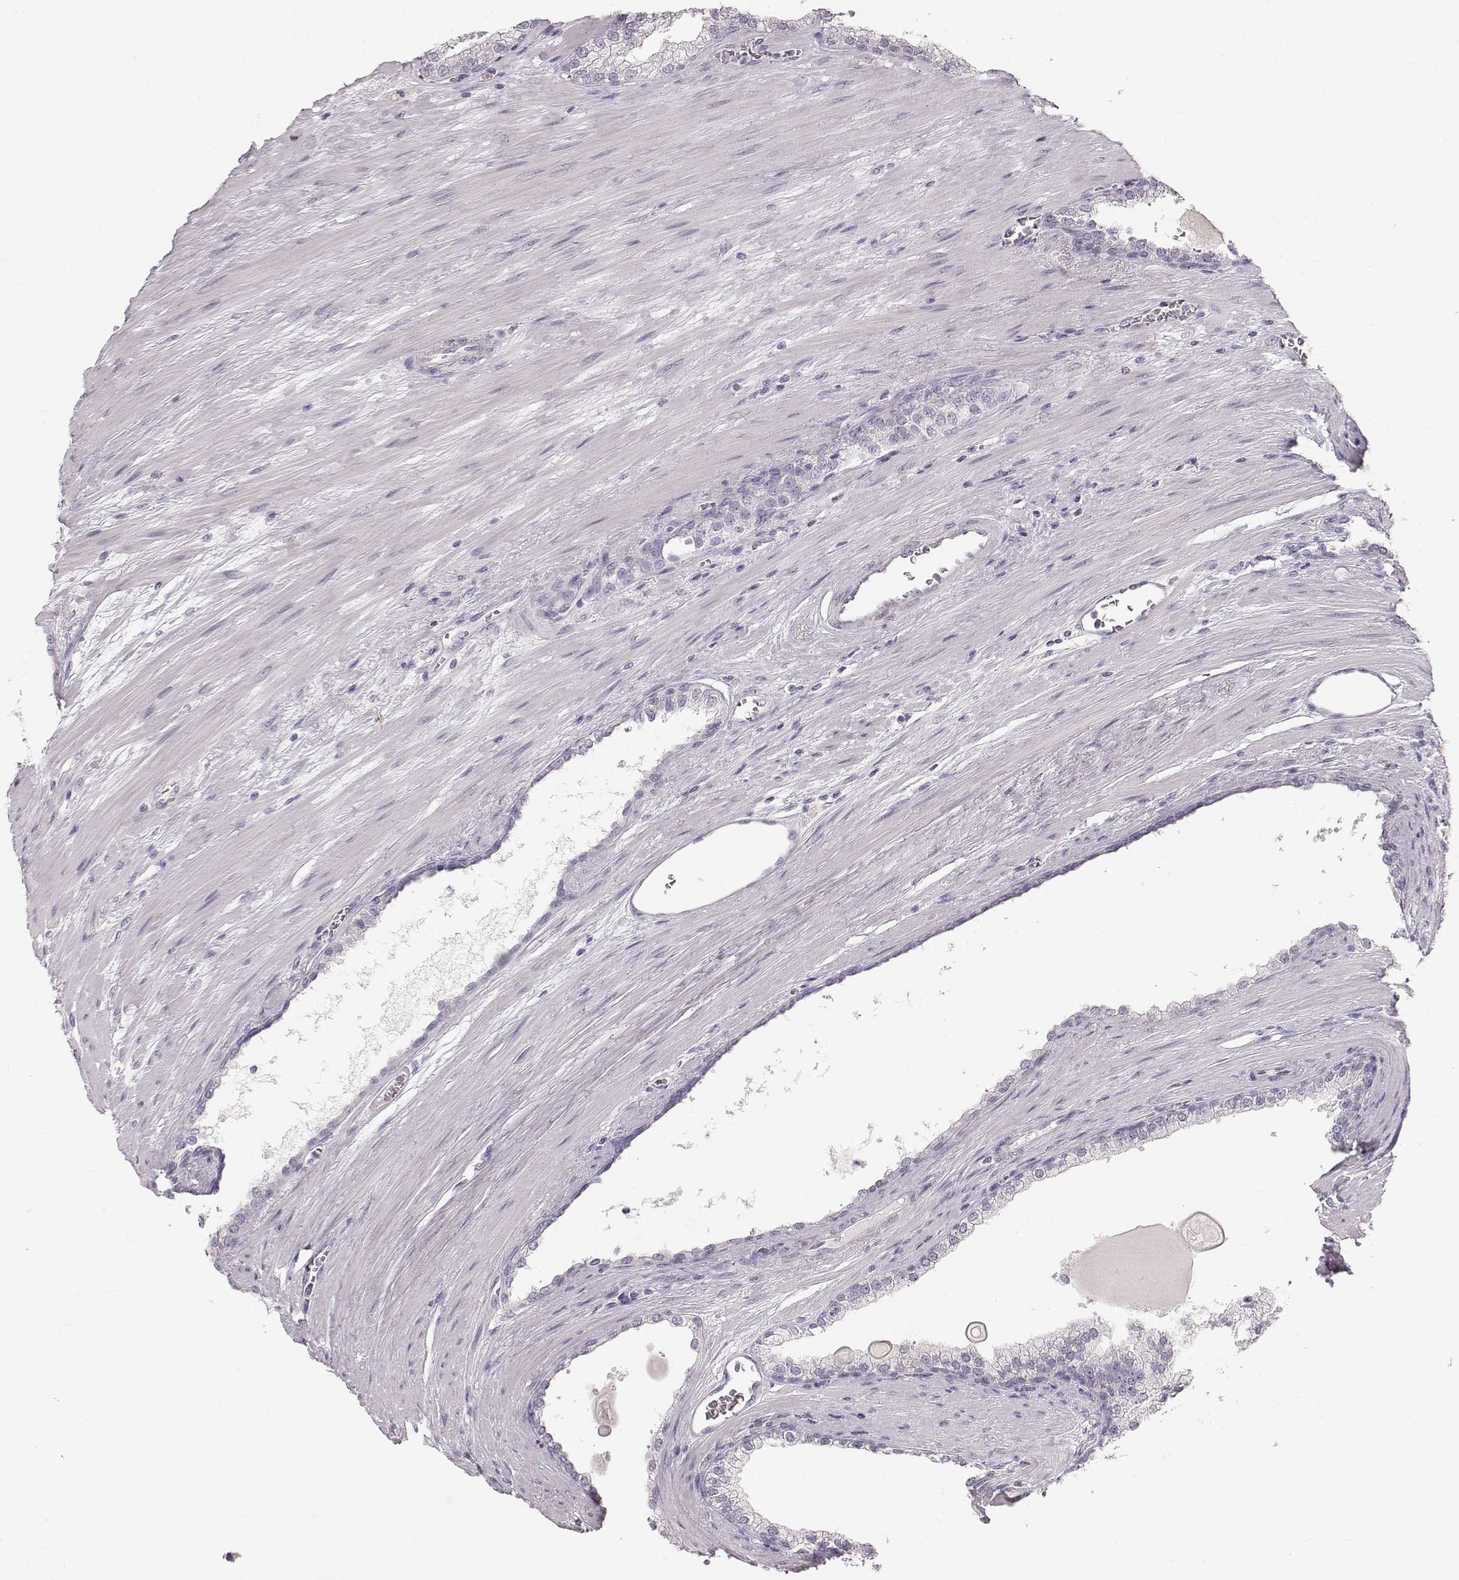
{"staining": {"intensity": "negative", "quantity": "none", "location": "none"}, "tissue": "prostate cancer", "cell_type": "Tumor cells", "image_type": "cancer", "snomed": [{"axis": "morphology", "description": "Adenocarcinoma, NOS"}, {"axis": "topography", "description": "Prostate"}], "caption": "Image shows no protein staining in tumor cells of prostate cancer tissue. (DAB immunohistochemistry visualized using brightfield microscopy, high magnification).", "gene": "OIP5", "patient": {"sex": "male", "age": 67}}